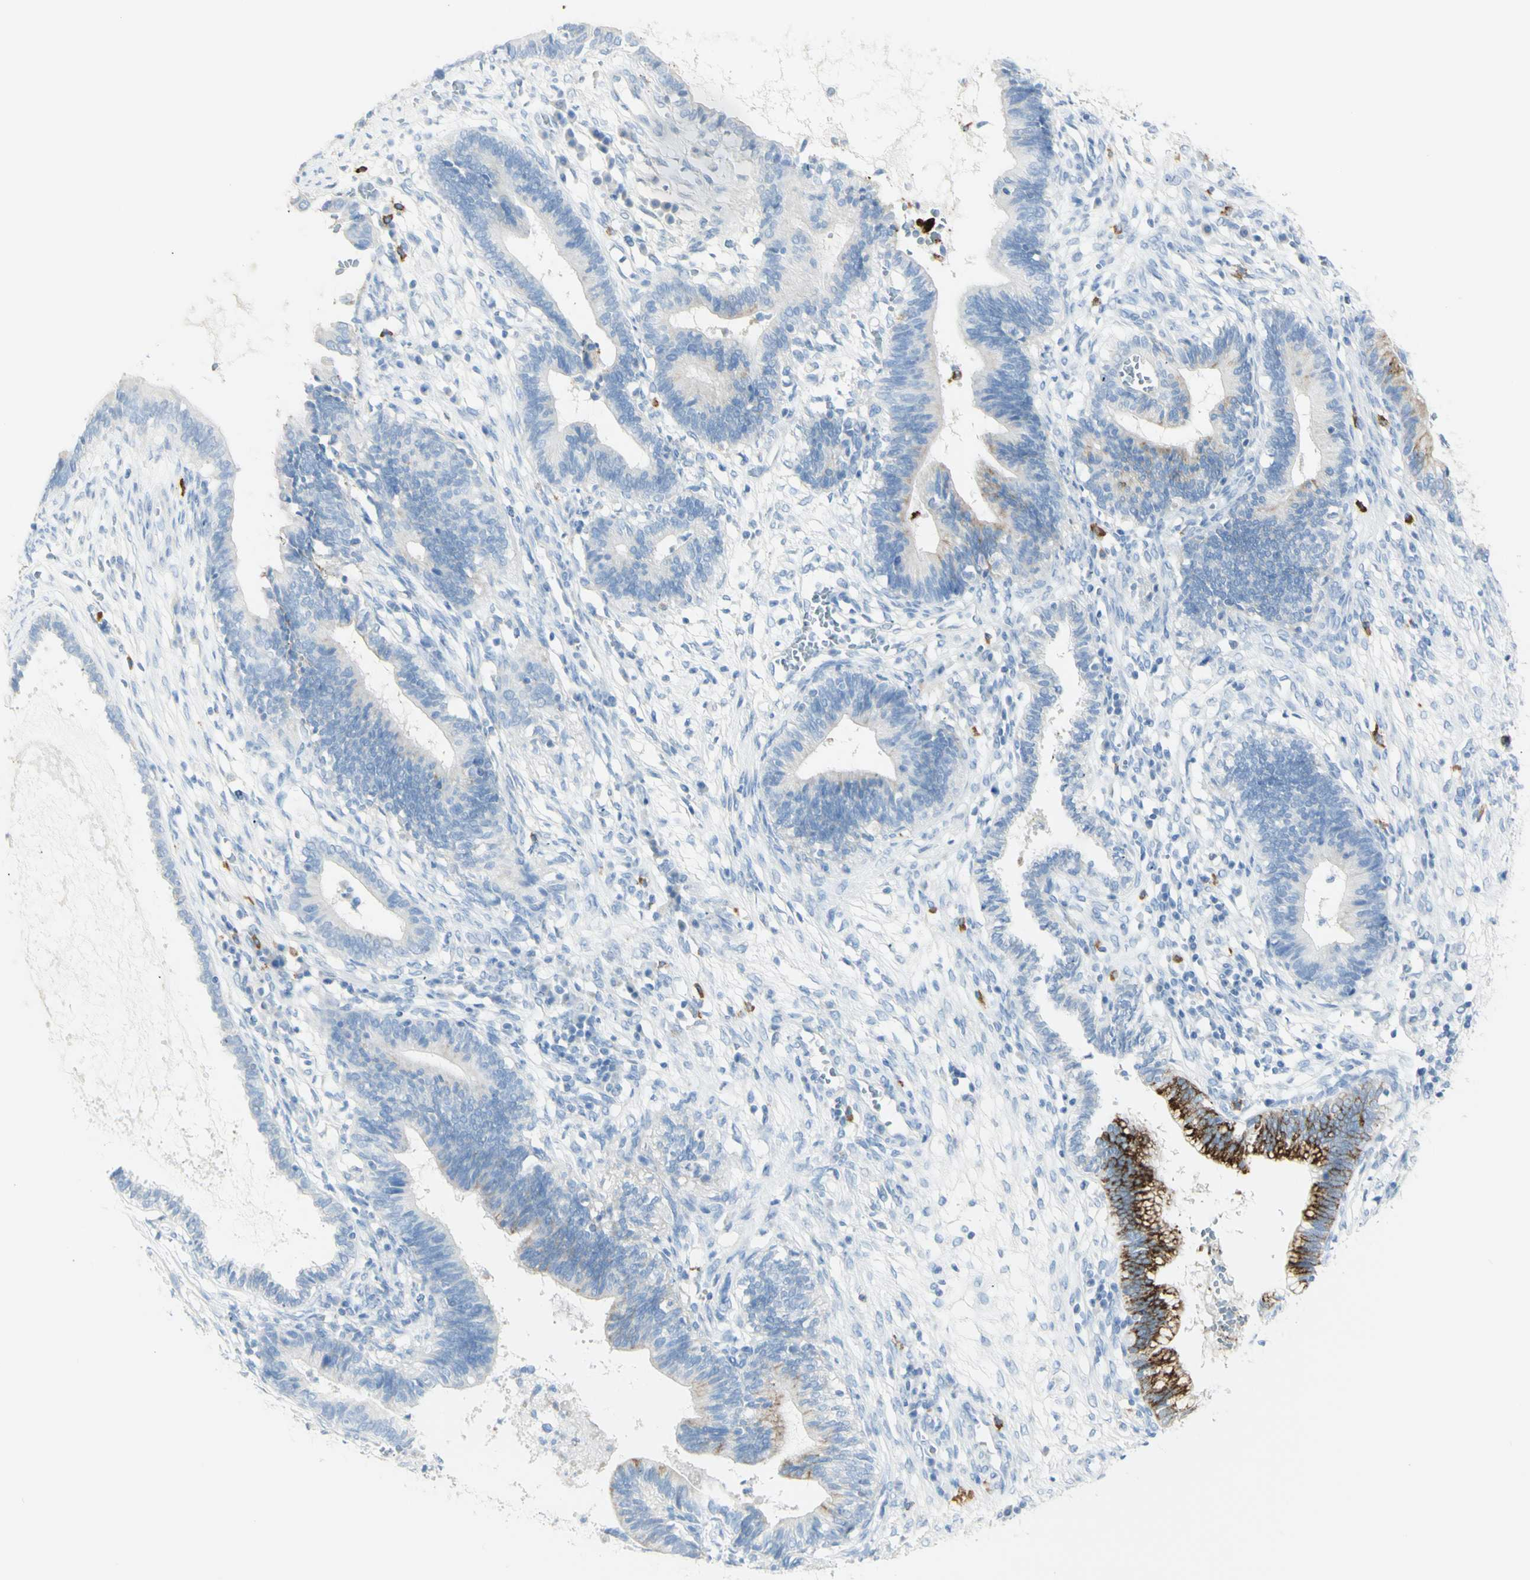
{"staining": {"intensity": "strong", "quantity": "<25%", "location": "cytoplasmic/membranous"}, "tissue": "cervical cancer", "cell_type": "Tumor cells", "image_type": "cancer", "snomed": [{"axis": "morphology", "description": "Adenocarcinoma, NOS"}, {"axis": "topography", "description": "Cervix"}], "caption": "Cervical cancer stained with DAB (3,3'-diaminobenzidine) immunohistochemistry reveals medium levels of strong cytoplasmic/membranous staining in approximately <25% of tumor cells.", "gene": "LETM1", "patient": {"sex": "female", "age": 44}}